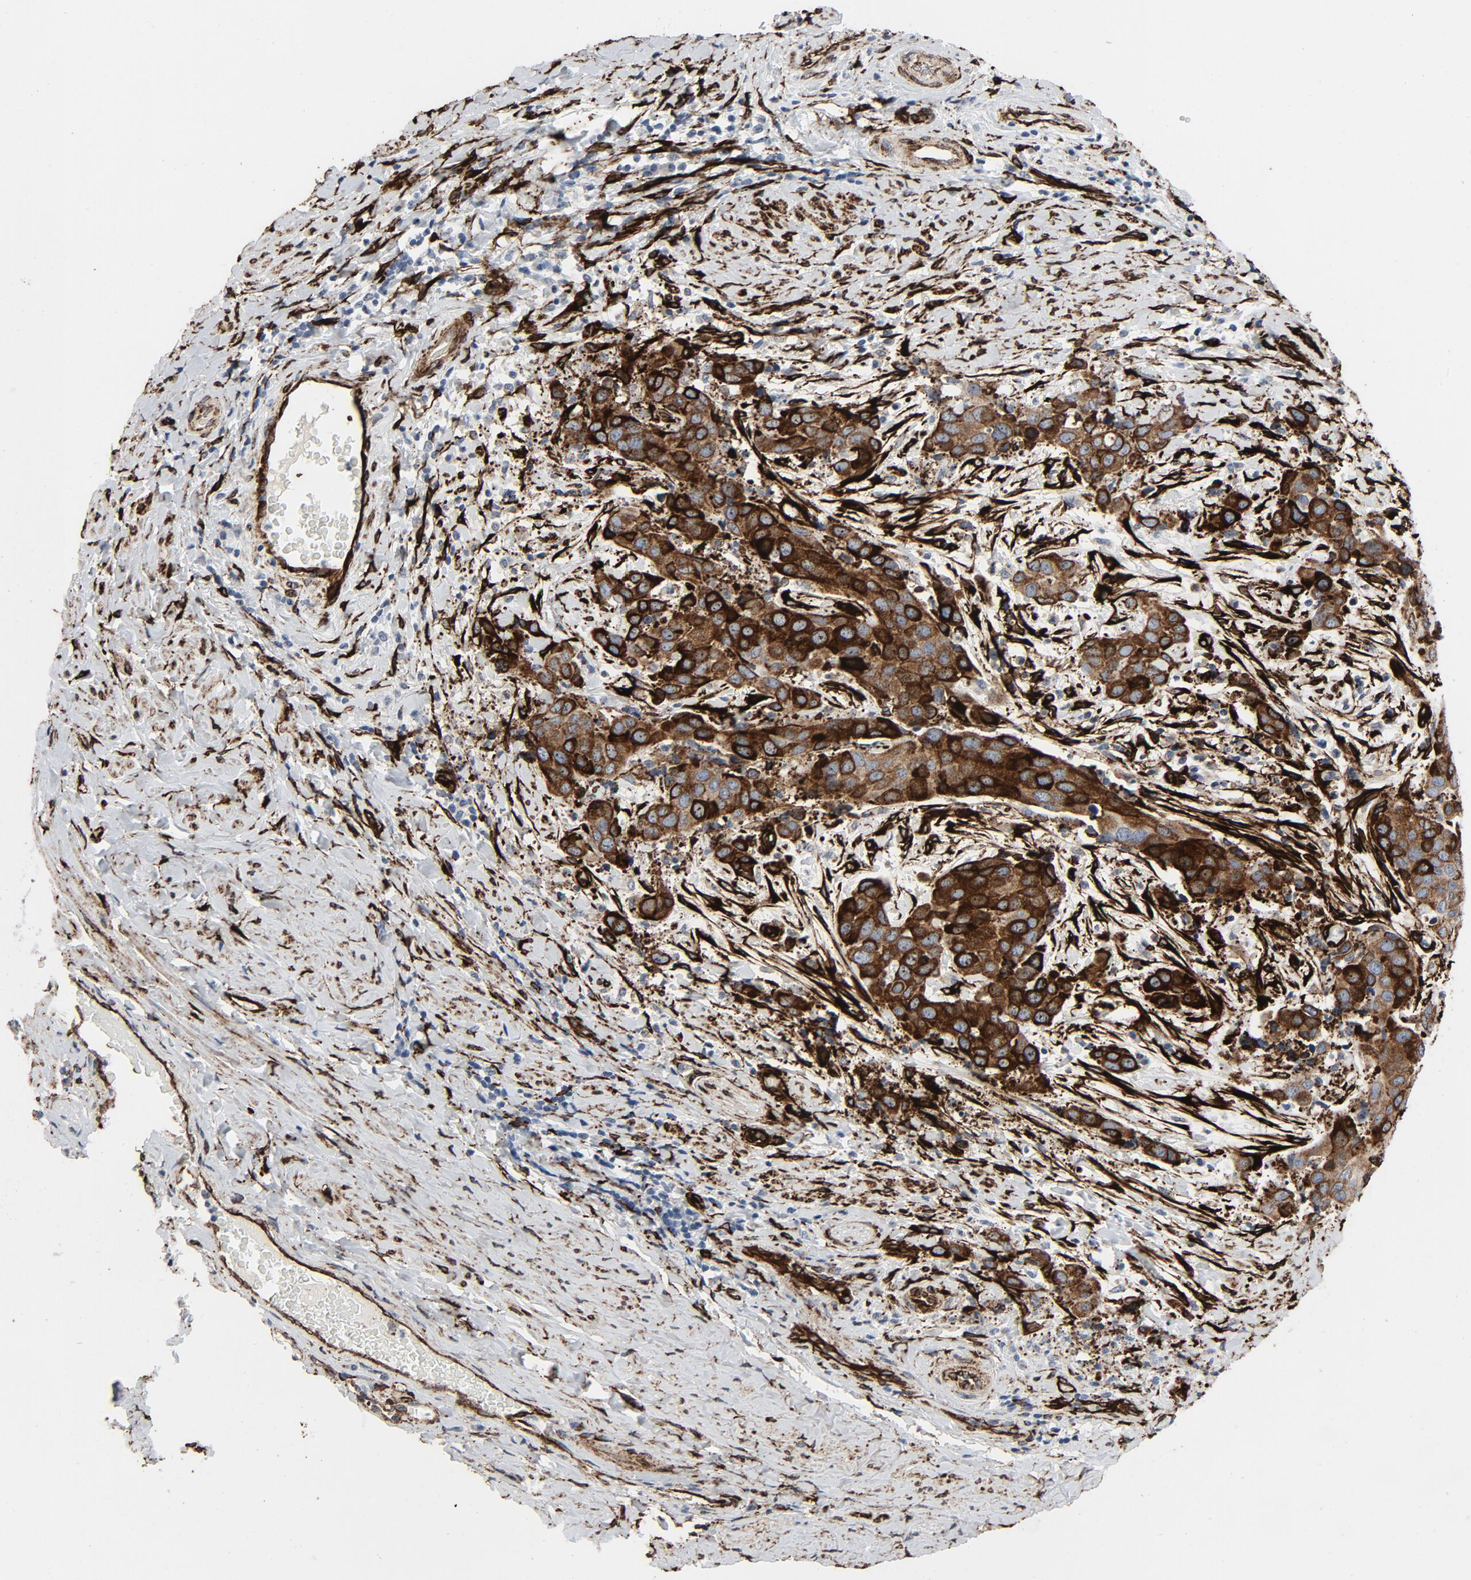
{"staining": {"intensity": "moderate", "quantity": ">75%", "location": "cytoplasmic/membranous"}, "tissue": "cervical cancer", "cell_type": "Tumor cells", "image_type": "cancer", "snomed": [{"axis": "morphology", "description": "Squamous cell carcinoma, NOS"}, {"axis": "topography", "description": "Cervix"}], "caption": "Immunohistochemistry of human squamous cell carcinoma (cervical) reveals medium levels of moderate cytoplasmic/membranous staining in approximately >75% of tumor cells.", "gene": "SERPINH1", "patient": {"sex": "female", "age": 39}}